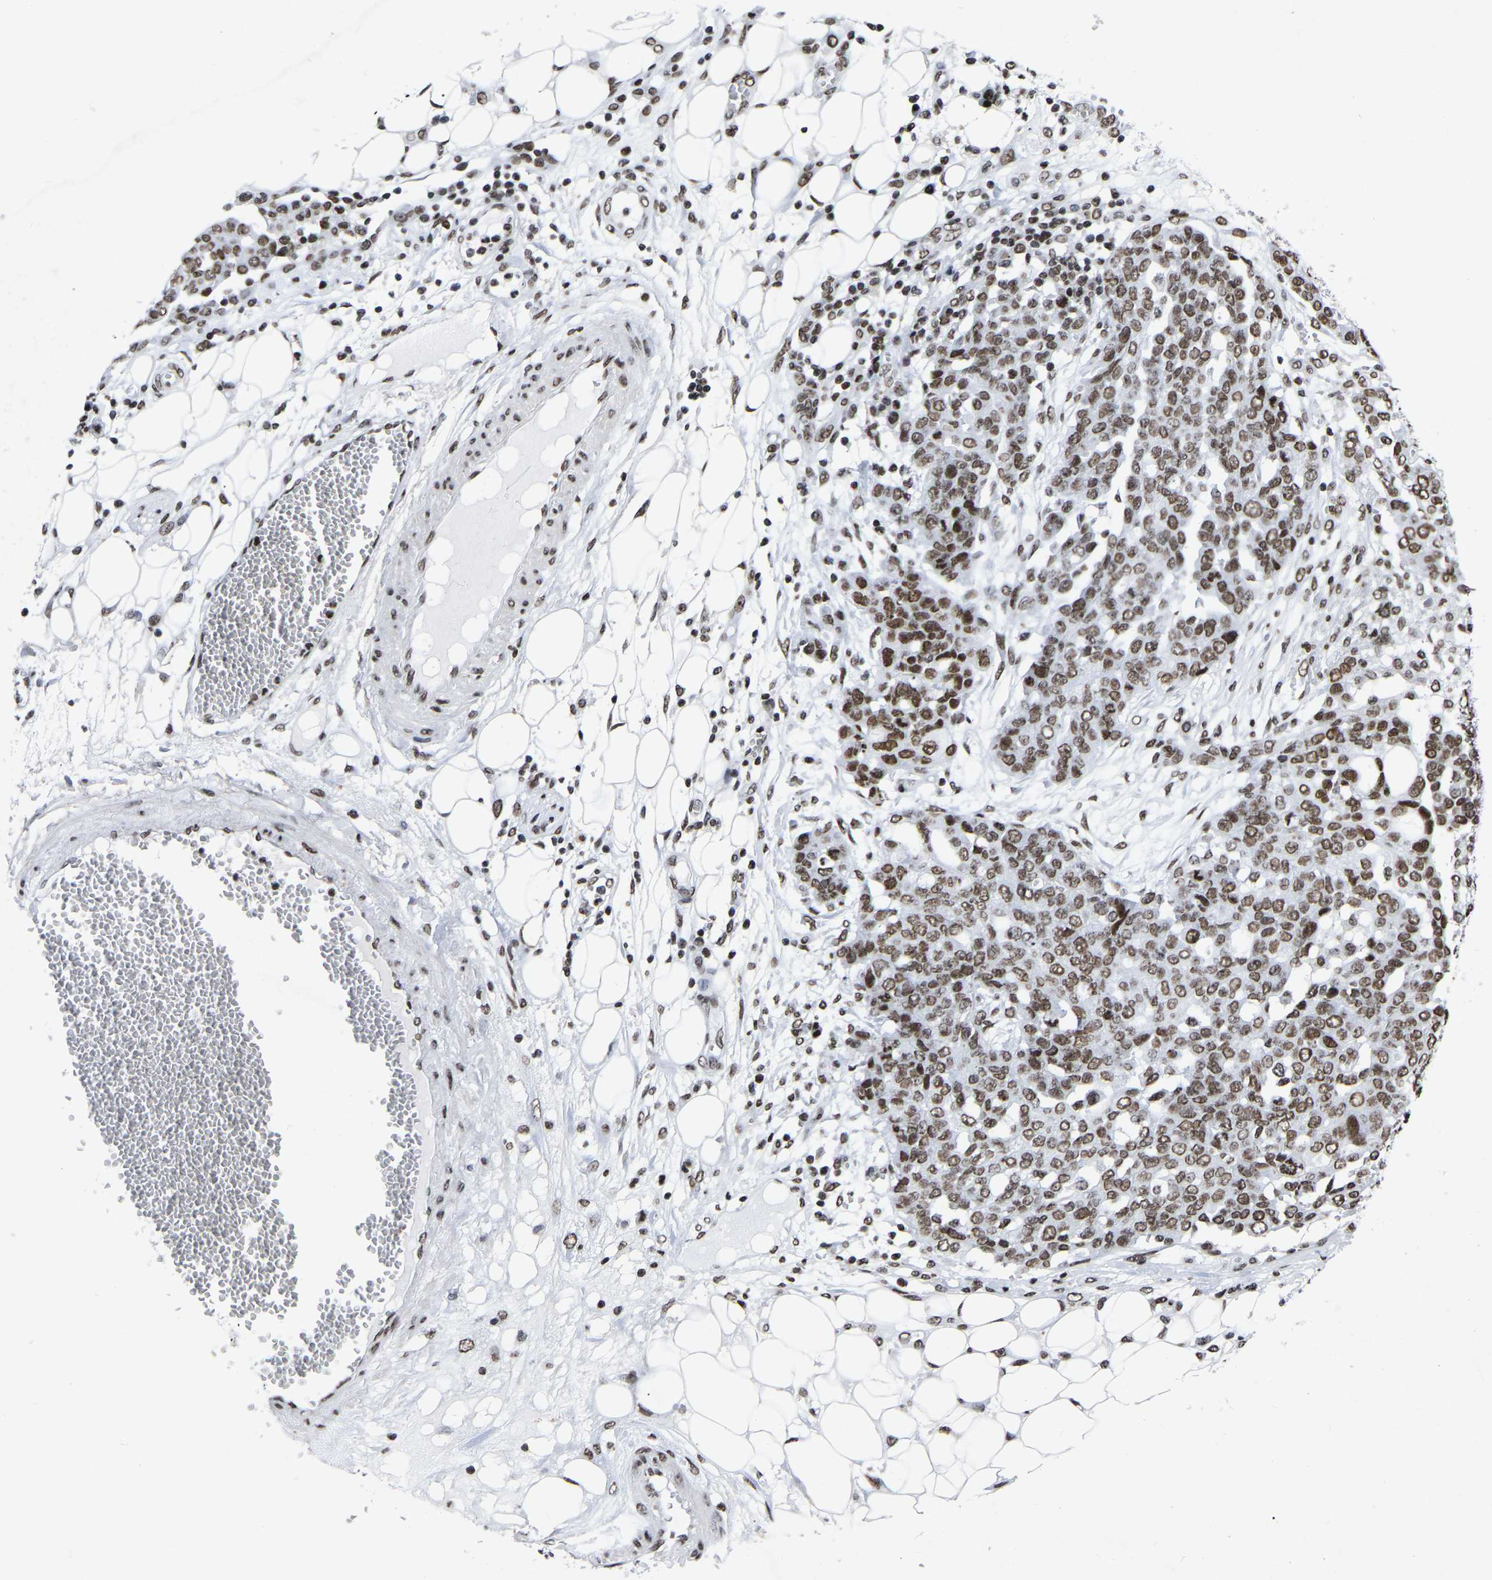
{"staining": {"intensity": "moderate", "quantity": ">75%", "location": "nuclear"}, "tissue": "ovarian cancer", "cell_type": "Tumor cells", "image_type": "cancer", "snomed": [{"axis": "morphology", "description": "Cystadenocarcinoma, serous, NOS"}, {"axis": "topography", "description": "Soft tissue"}, {"axis": "topography", "description": "Ovary"}], "caption": "A brown stain shows moderate nuclear staining of a protein in human ovarian serous cystadenocarcinoma tumor cells.", "gene": "PRCC", "patient": {"sex": "female", "age": 57}}